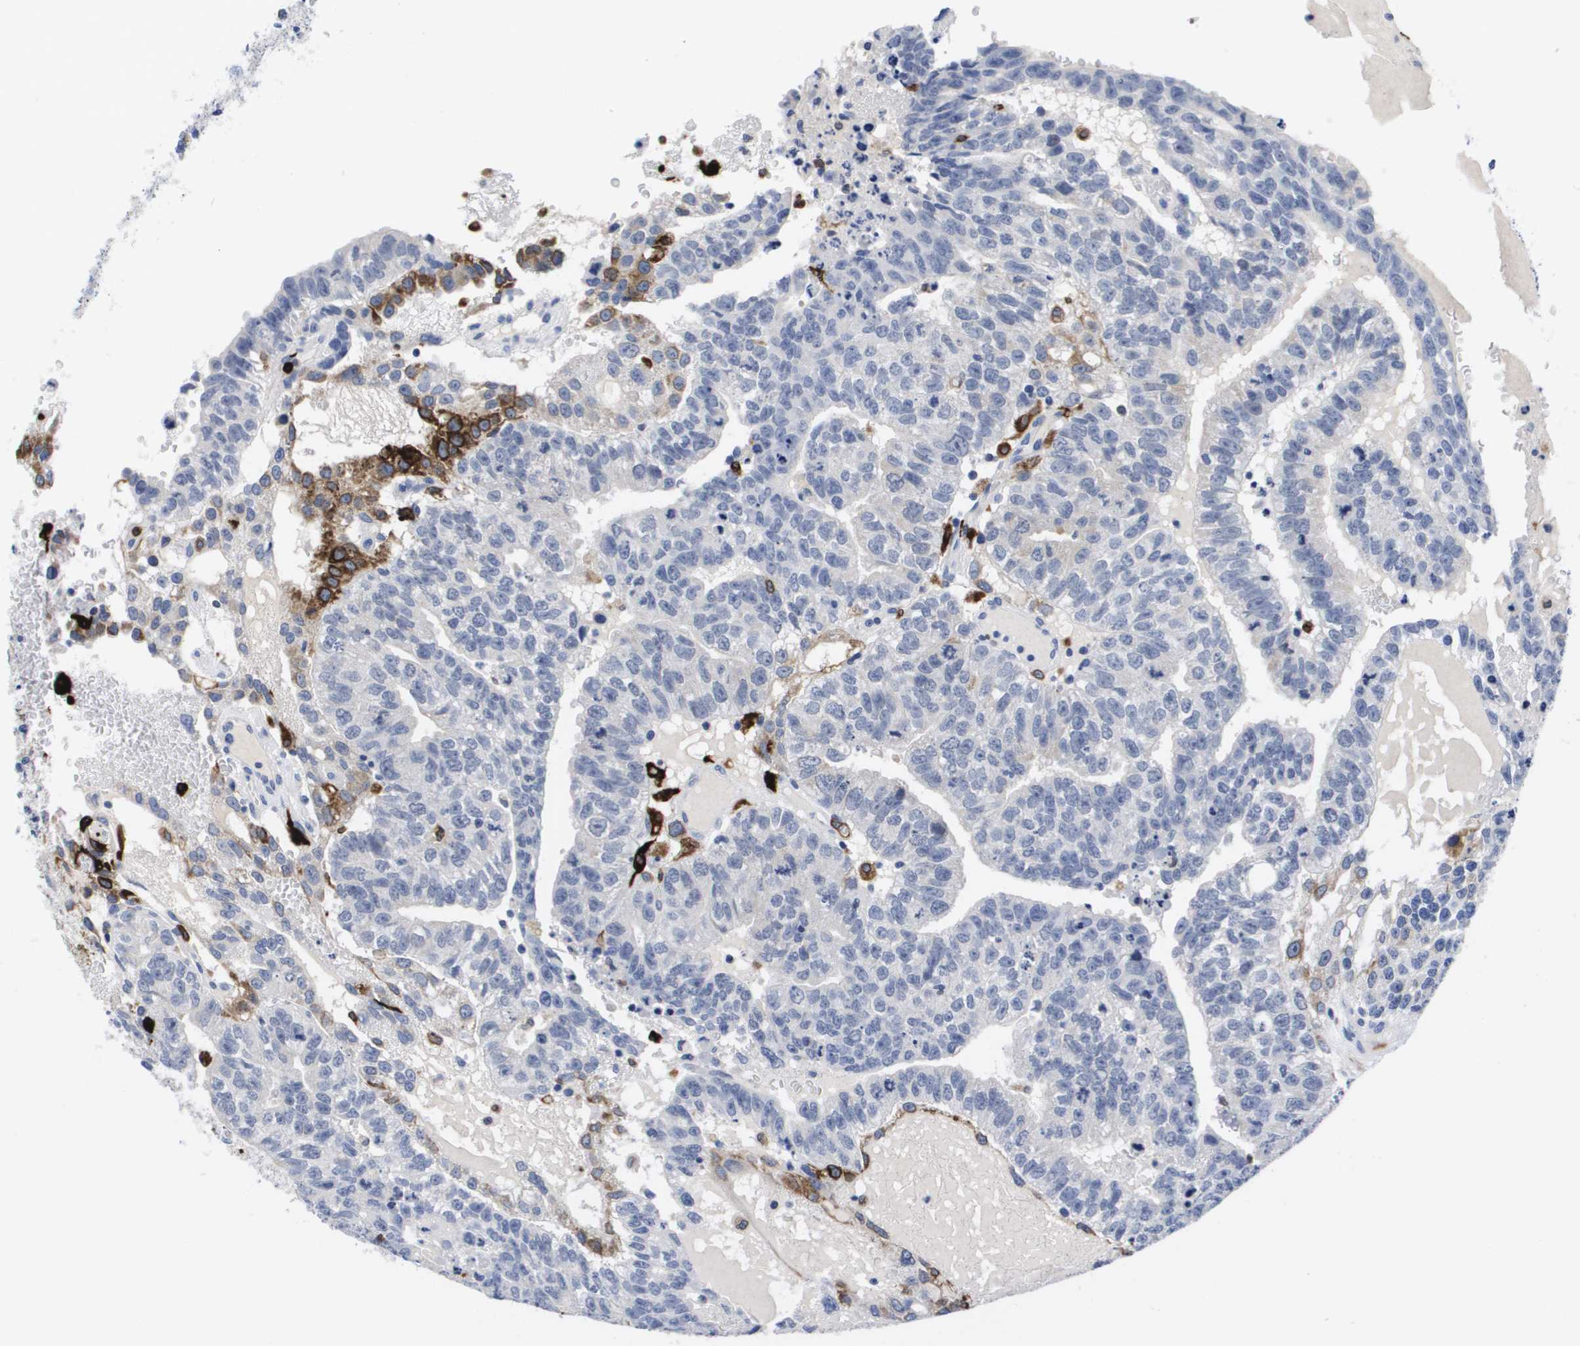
{"staining": {"intensity": "negative", "quantity": "none", "location": "none"}, "tissue": "testis cancer", "cell_type": "Tumor cells", "image_type": "cancer", "snomed": [{"axis": "morphology", "description": "Seminoma, NOS"}, {"axis": "morphology", "description": "Carcinoma, Embryonal, NOS"}, {"axis": "topography", "description": "Testis"}], "caption": "DAB immunohistochemical staining of human embryonal carcinoma (testis) exhibits no significant expression in tumor cells.", "gene": "HMOX1", "patient": {"sex": "male", "age": 52}}